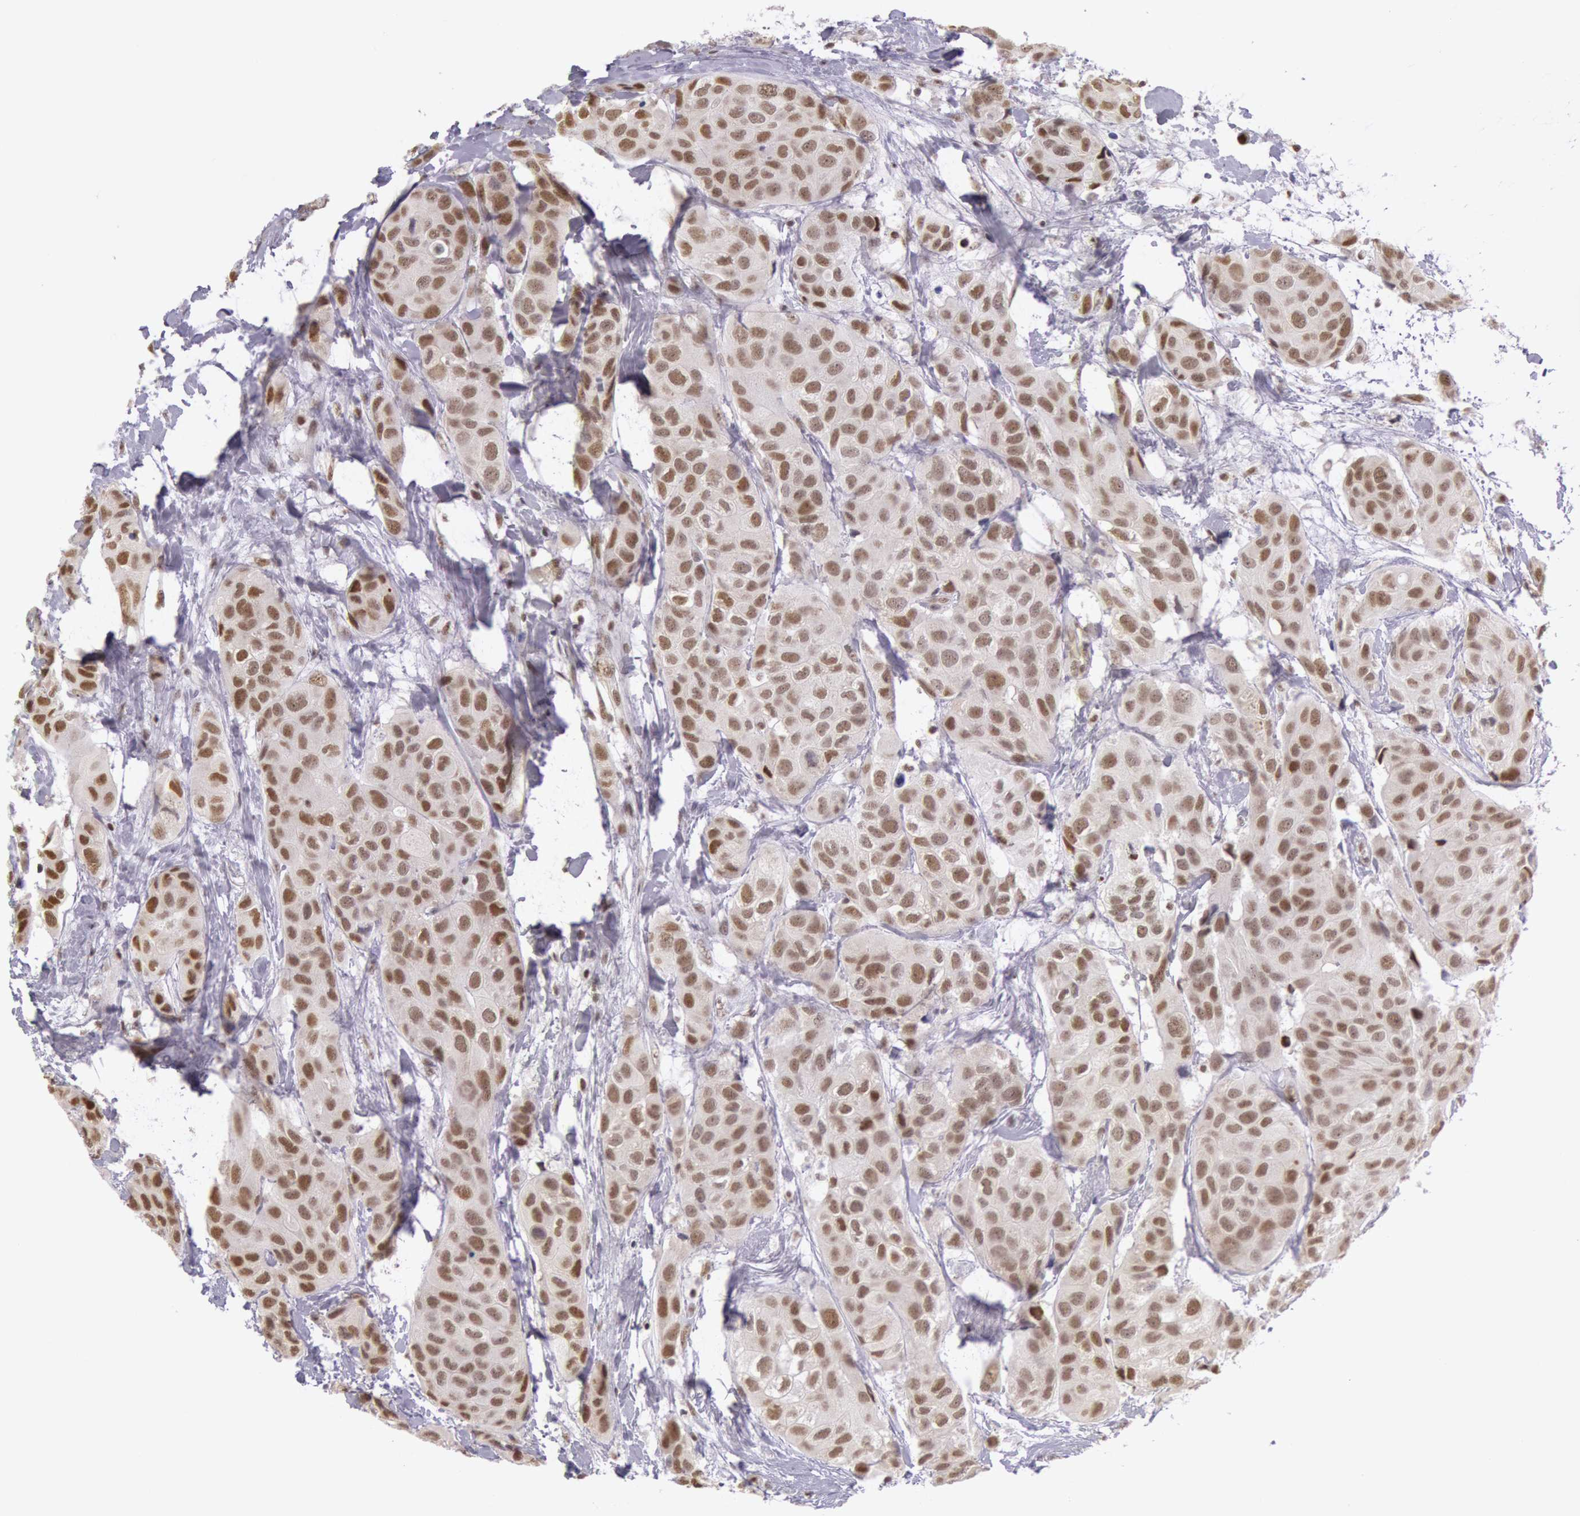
{"staining": {"intensity": "strong", "quantity": ">75%", "location": "nuclear"}, "tissue": "breast cancer", "cell_type": "Tumor cells", "image_type": "cancer", "snomed": [{"axis": "morphology", "description": "Duct carcinoma"}, {"axis": "topography", "description": "Breast"}], "caption": "A high amount of strong nuclear staining is present in about >75% of tumor cells in breast invasive ductal carcinoma tissue. The staining was performed using DAB, with brown indicating positive protein expression. Nuclei are stained blue with hematoxylin.", "gene": "ESS2", "patient": {"sex": "female", "age": 68}}